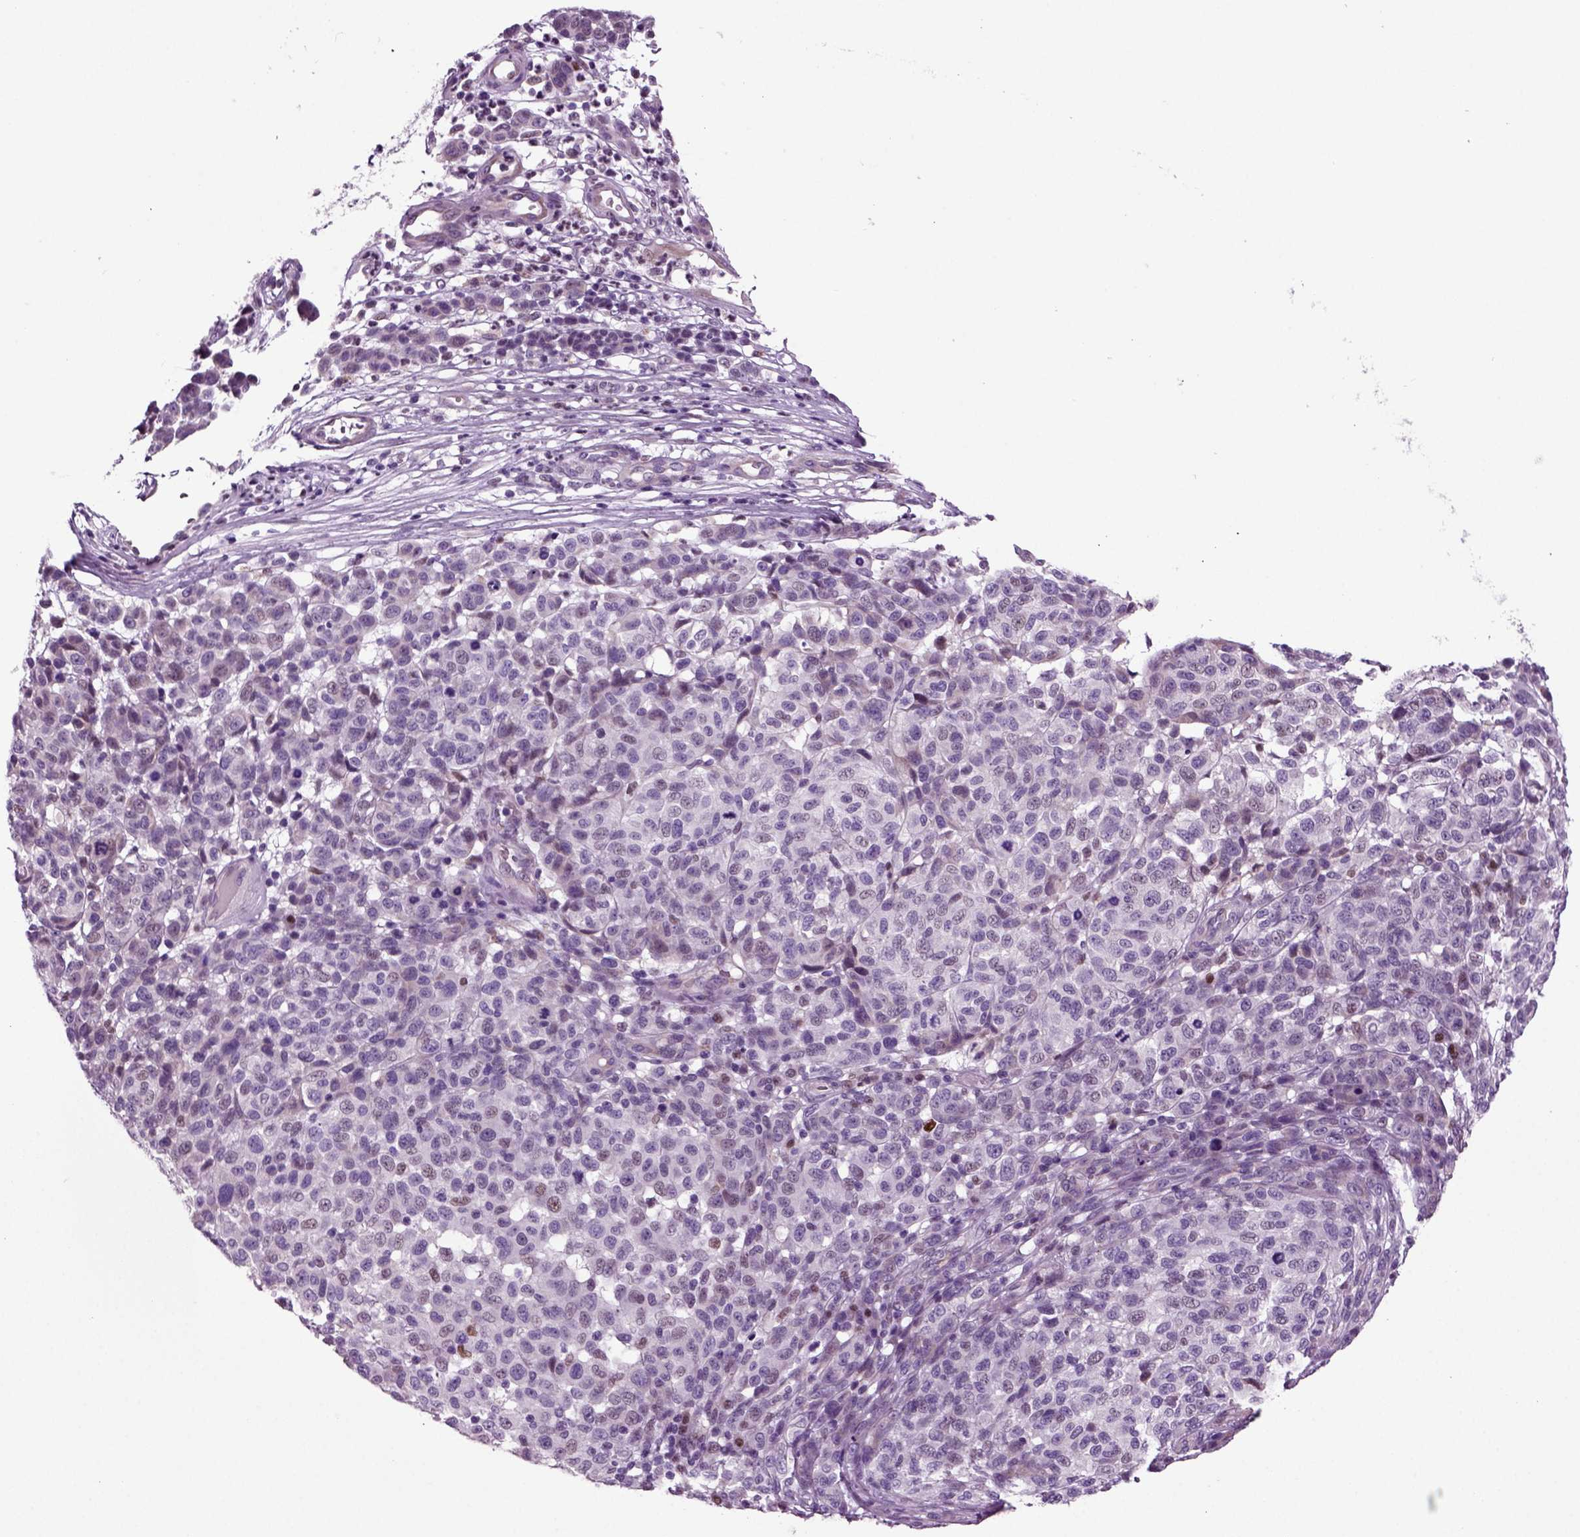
{"staining": {"intensity": "moderate", "quantity": "<25%", "location": "nuclear"}, "tissue": "melanoma", "cell_type": "Tumor cells", "image_type": "cancer", "snomed": [{"axis": "morphology", "description": "Malignant melanoma, NOS"}, {"axis": "topography", "description": "Skin"}], "caption": "Immunohistochemical staining of melanoma reveals low levels of moderate nuclear protein positivity in about <25% of tumor cells.", "gene": "ARID3A", "patient": {"sex": "male", "age": 59}}